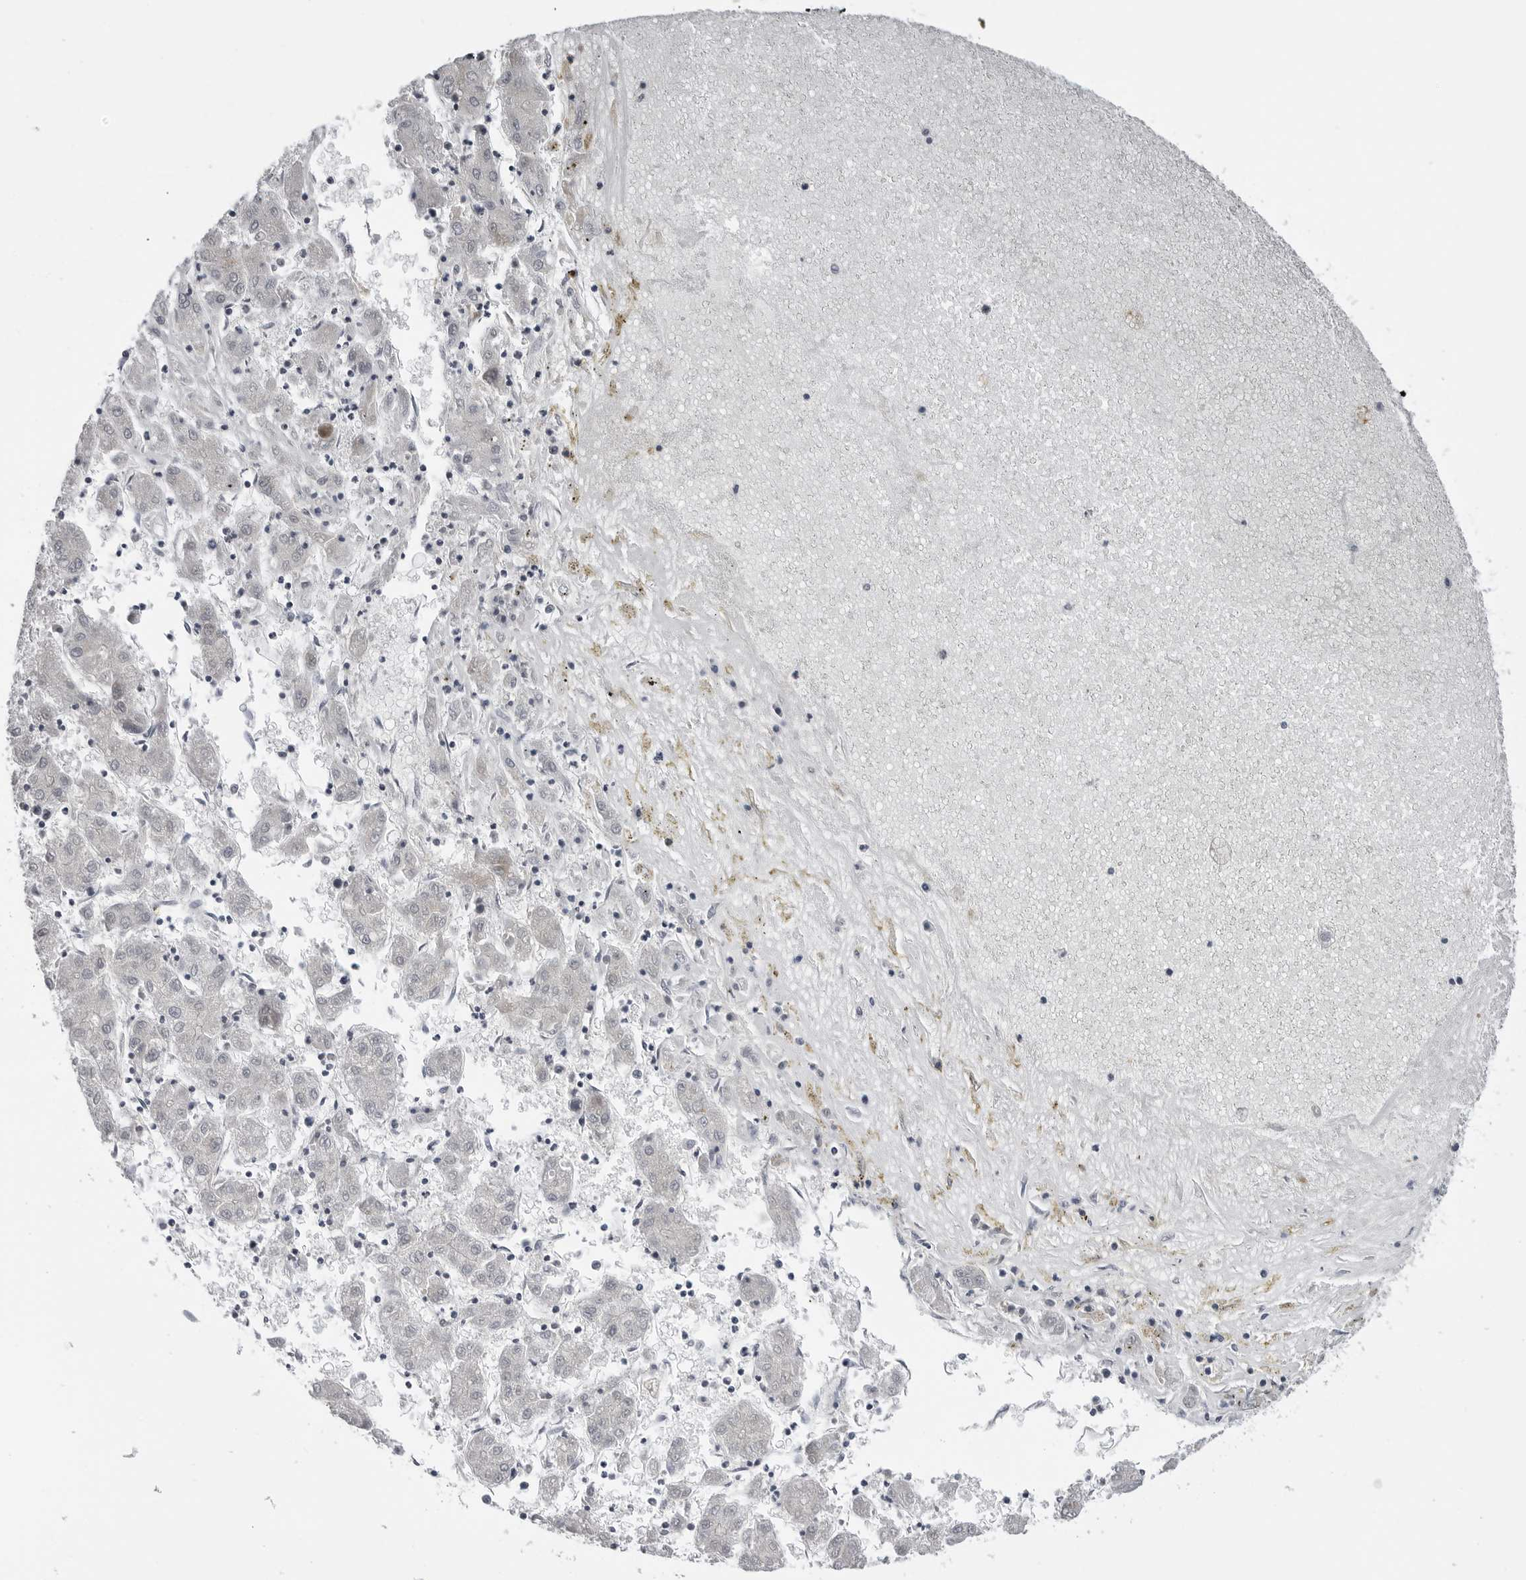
{"staining": {"intensity": "negative", "quantity": "none", "location": "none"}, "tissue": "liver cancer", "cell_type": "Tumor cells", "image_type": "cancer", "snomed": [{"axis": "morphology", "description": "Carcinoma, Hepatocellular, NOS"}, {"axis": "topography", "description": "Liver"}], "caption": "High power microscopy image of an immunohistochemistry image of liver cancer (hepatocellular carcinoma), revealing no significant staining in tumor cells.", "gene": "ADAMTS5", "patient": {"sex": "male", "age": 72}}